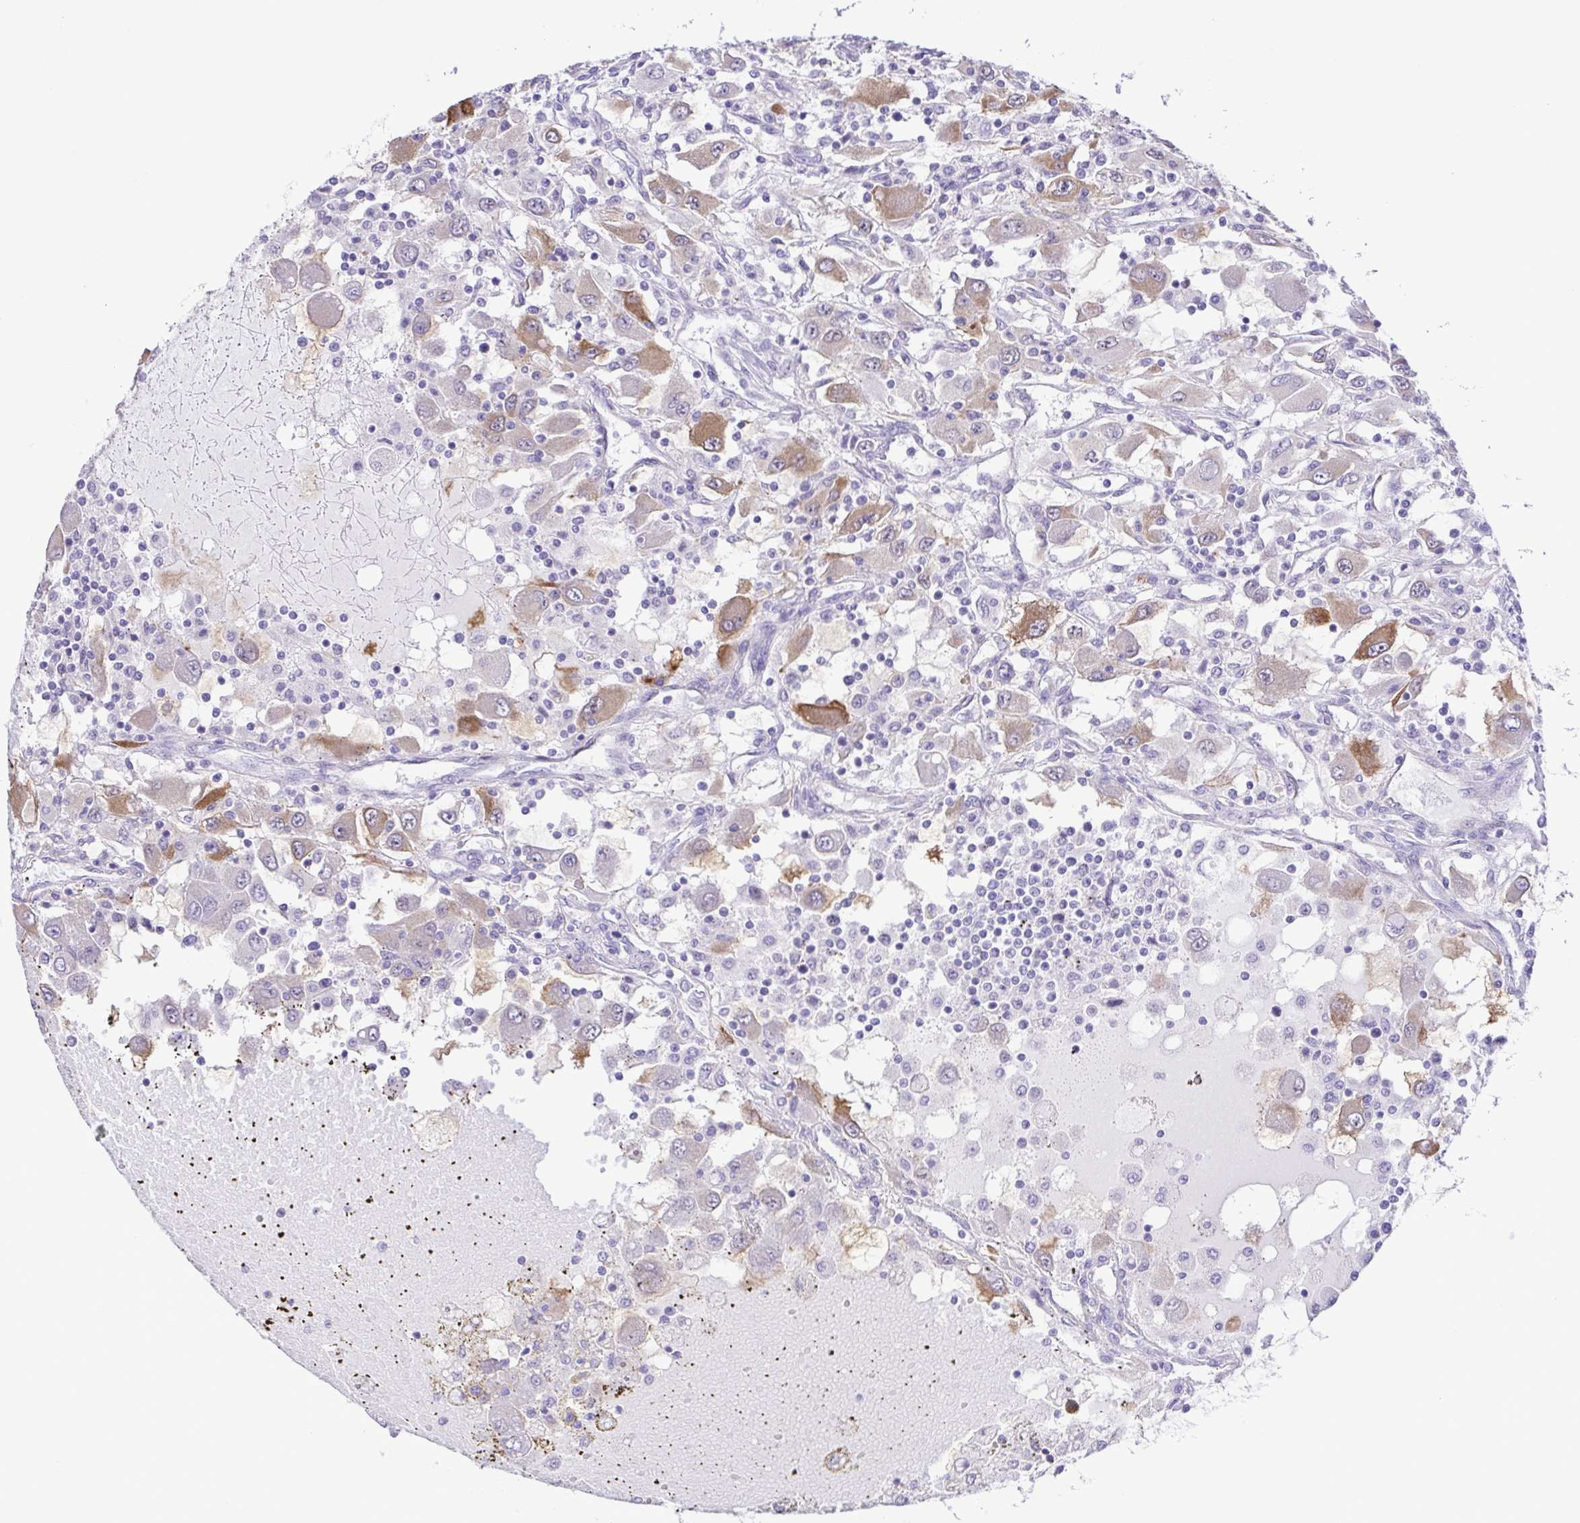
{"staining": {"intensity": "moderate", "quantity": "<25%", "location": "cytoplasmic/membranous"}, "tissue": "renal cancer", "cell_type": "Tumor cells", "image_type": "cancer", "snomed": [{"axis": "morphology", "description": "Adenocarcinoma, NOS"}, {"axis": "topography", "description": "Kidney"}], "caption": "Renal adenocarcinoma tissue shows moderate cytoplasmic/membranous positivity in approximately <25% of tumor cells, visualized by immunohistochemistry. (brown staining indicates protein expression, while blue staining denotes nuclei).", "gene": "DCLK2", "patient": {"sex": "female", "age": 67}}